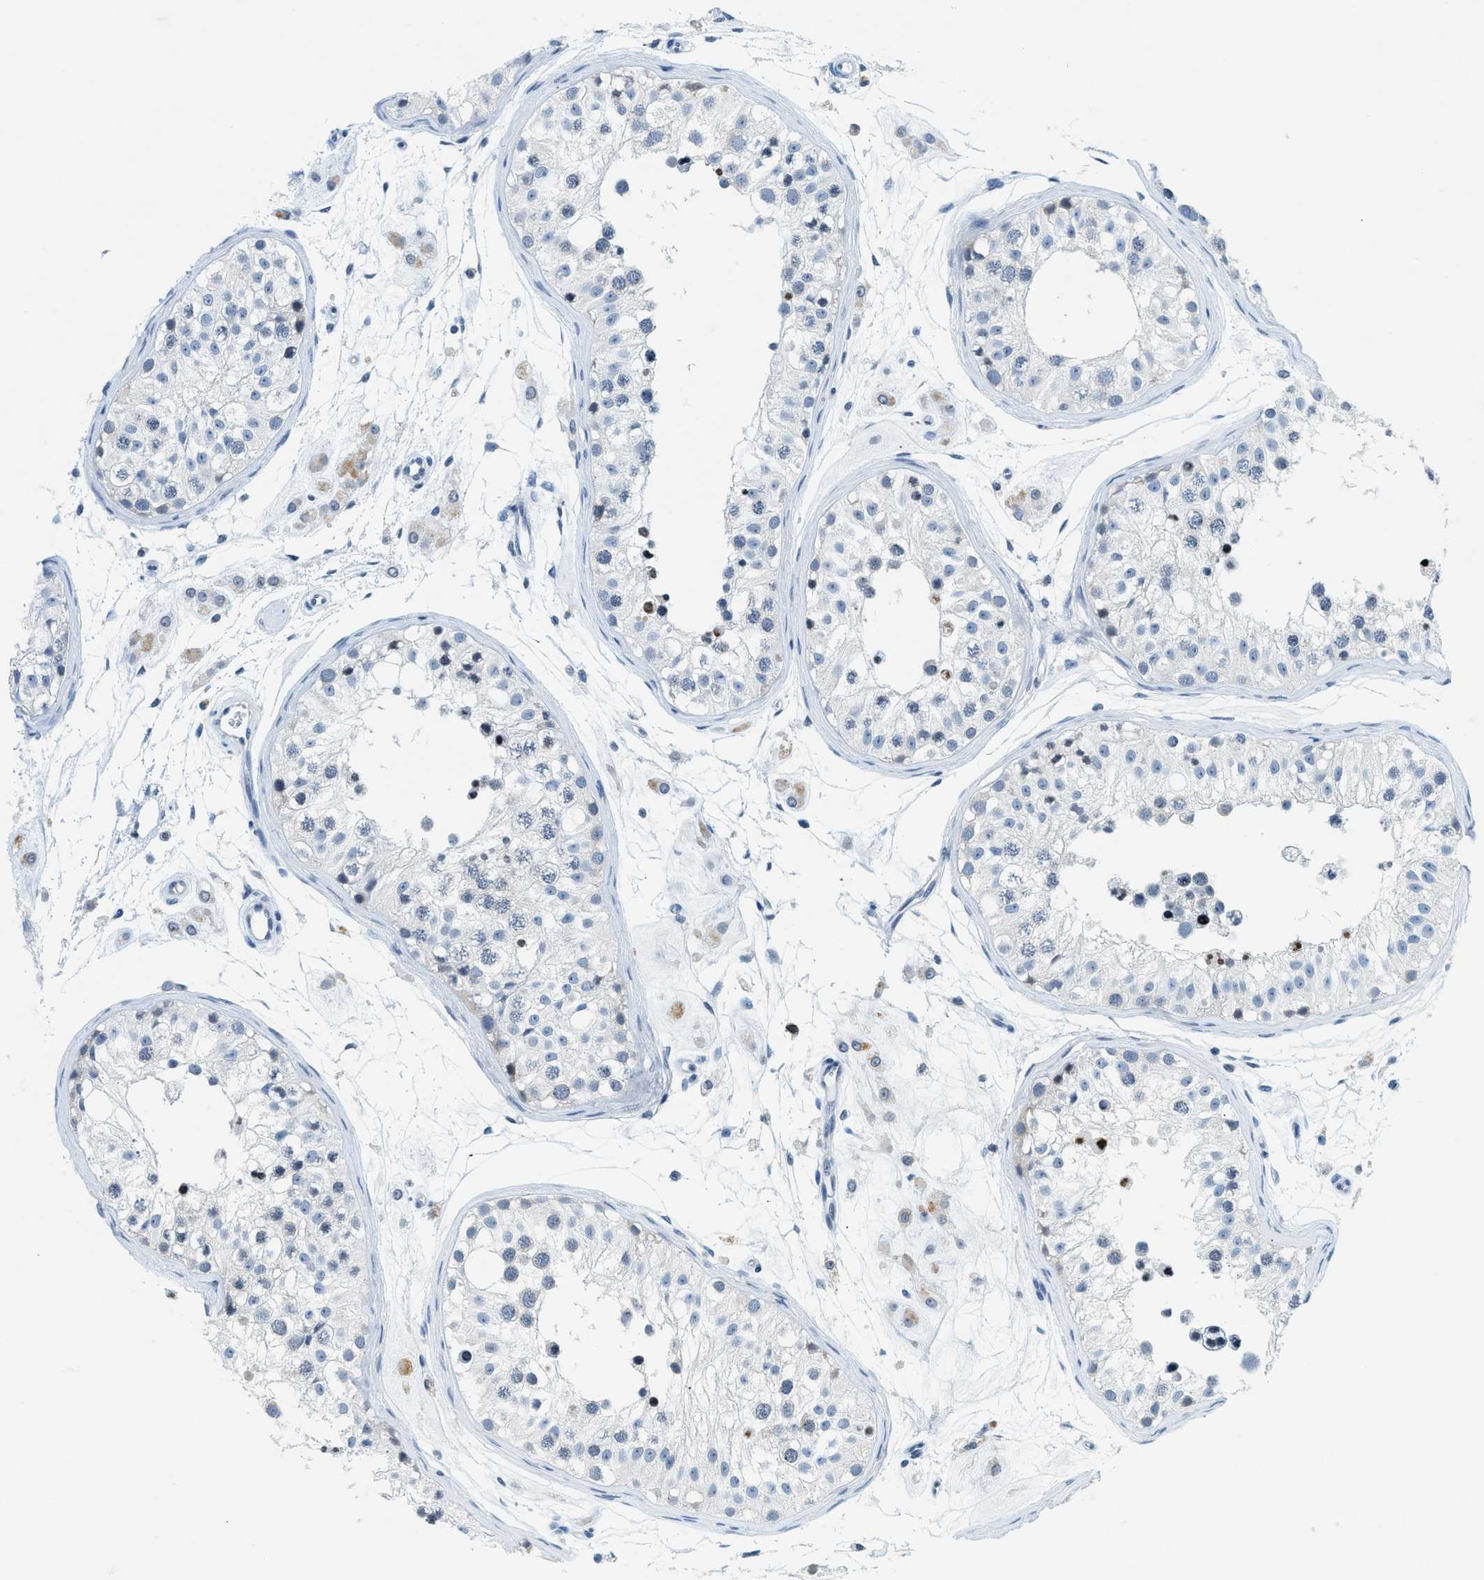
{"staining": {"intensity": "moderate", "quantity": "<25%", "location": "cytoplasmic/membranous,nuclear"}, "tissue": "testis", "cell_type": "Cells in seminiferous ducts", "image_type": "normal", "snomed": [{"axis": "morphology", "description": "Normal tissue, NOS"}, {"axis": "morphology", "description": "Adenocarcinoma, metastatic, NOS"}, {"axis": "topography", "description": "Testis"}], "caption": "Immunohistochemical staining of benign human testis reveals <25% levels of moderate cytoplasmic/membranous,nuclear protein staining in approximately <25% of cells in seminiferous ducts. (Brightfield microscopy of DAB IHC at high magnification).", "gene": "UVRAG", "patient": {"sex": "male", "age": 26}}